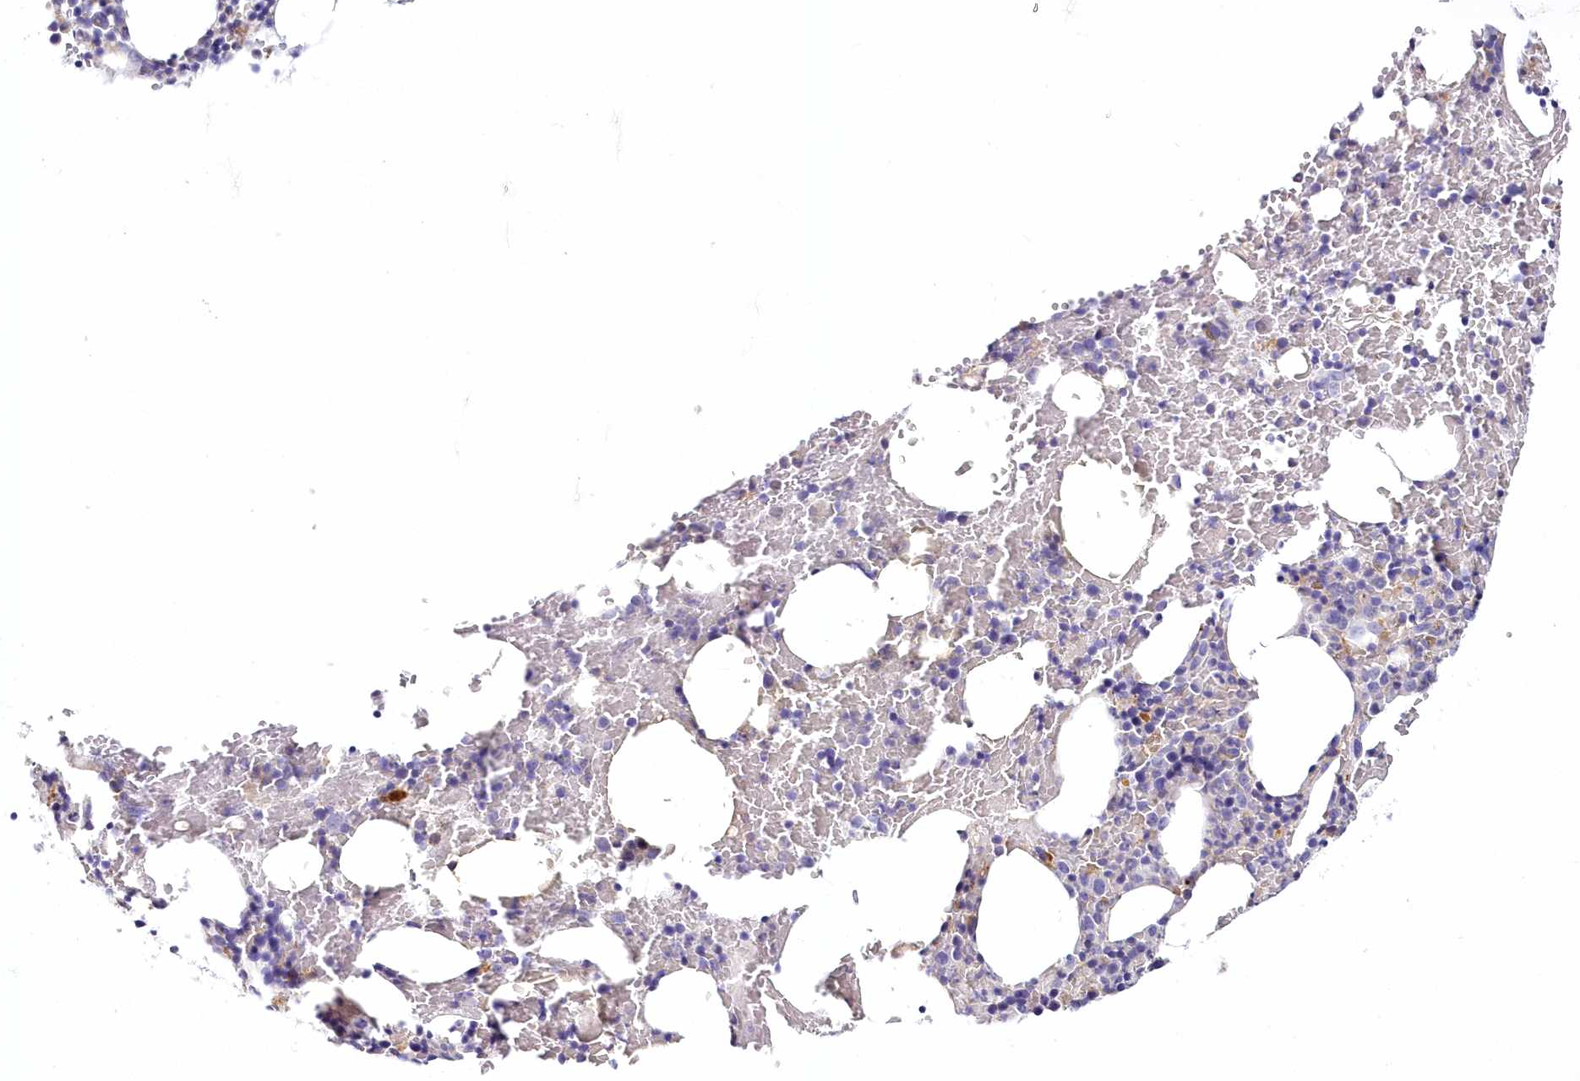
{"staining": {"intensity": "negative", "quantity": "none", "location": "none"}, "tissue": "bone marrow", "cell_type": "Hematopoietic cells", "image_type": "normal", "snomed": [{"axis": "morphology", "description": "Normal tissue, NOS"}, {"axis": "topography", "description": "Bone marrow"}], "caption": "The image demonstrates no significant expression in hematopoietic cells of bone marrow. (DAB immunohistochemistry with hematoxylin counter stain).", "gene": "ARFGEF3", "patient": {"sex": "male", "age": 62}}